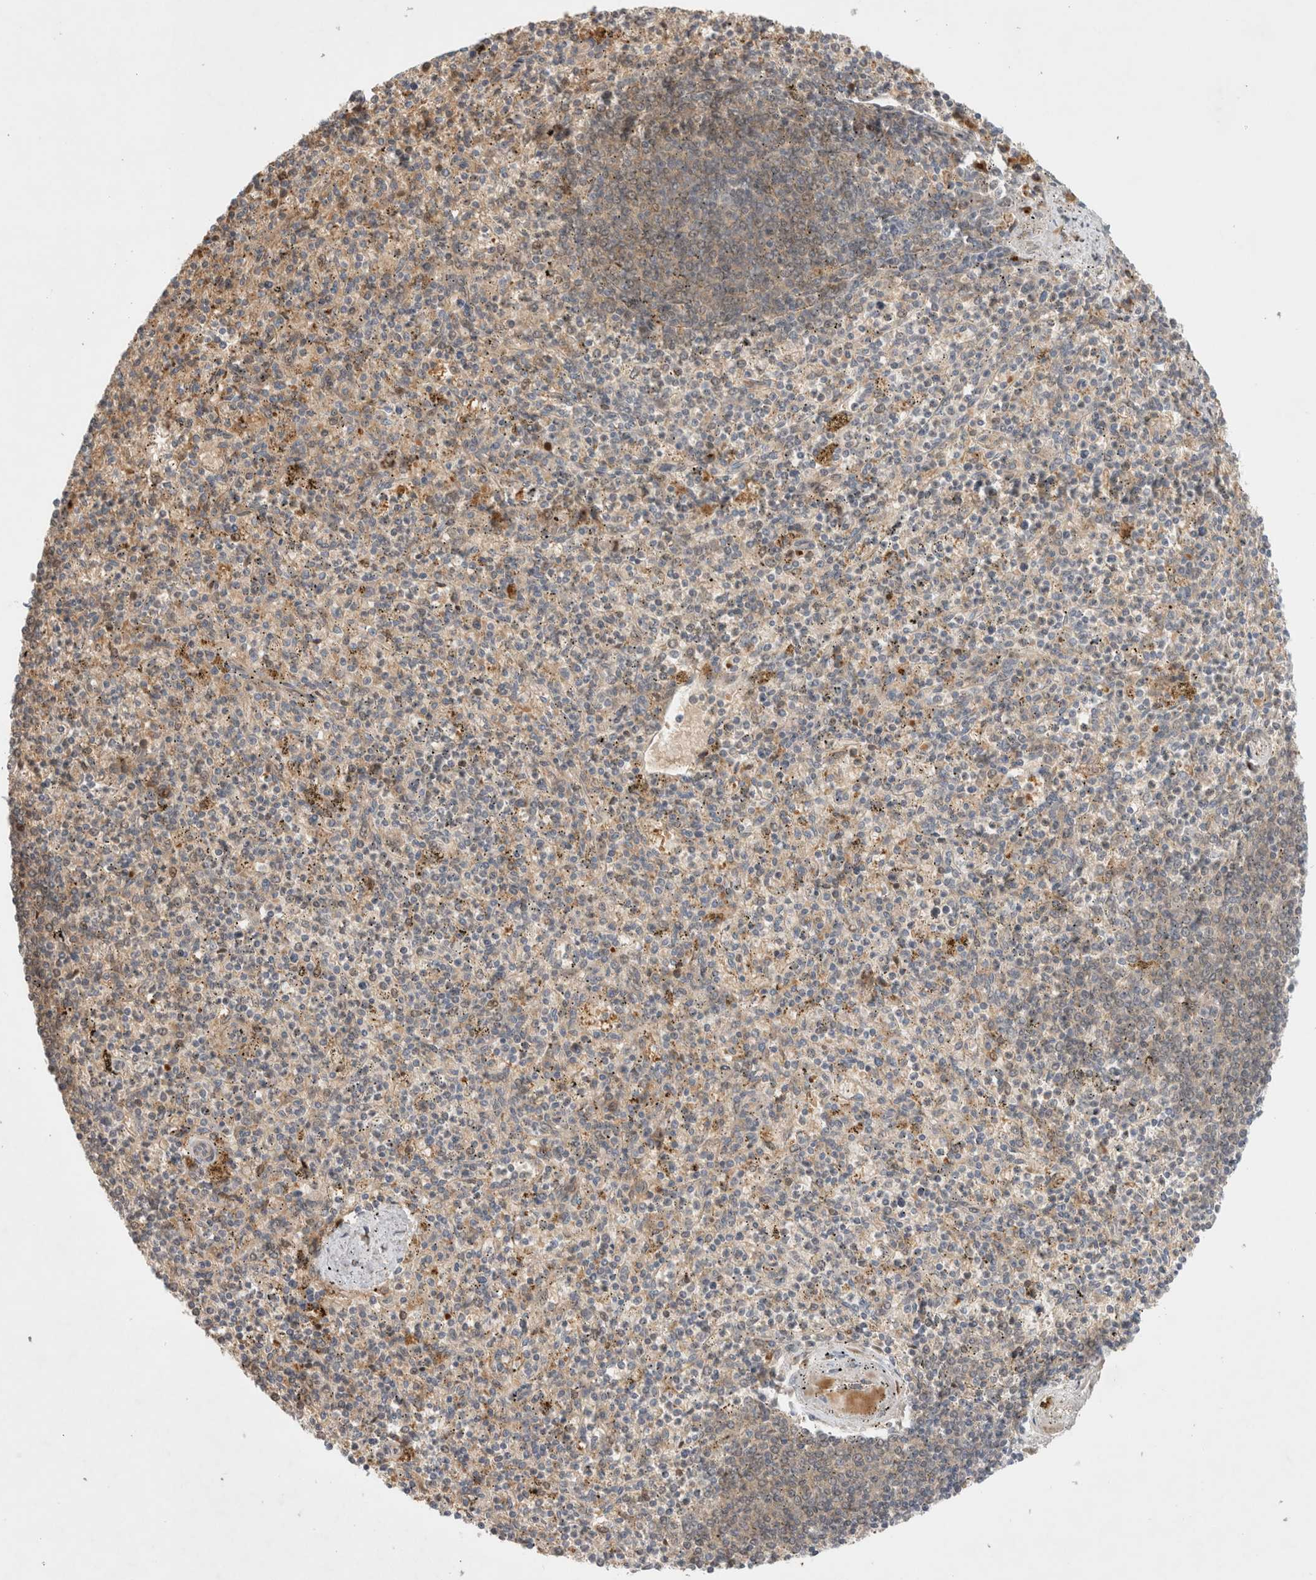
{"staining": {"intensity": "moderate", "quantity": "25%-75%", "location": "cytoplasmic/membranous,nuclear"}, "tissue": "spleen", "cell_type": "Cells in red pulp", "image_type": "normal", "snomed": [{"axis": "morphology", "description": "Normal tissue, NOS"}, {"axis": "topography", "description": "Spleen"}], "caption": "Cells in red pulp demonstrate medium levels of moderate cytoplasmic/membranous,nuclear staining in about 25%-75% of cells in normal spleen.", "gene": "OTUD6B", "patient": {"sex": "male", "age": 72}}